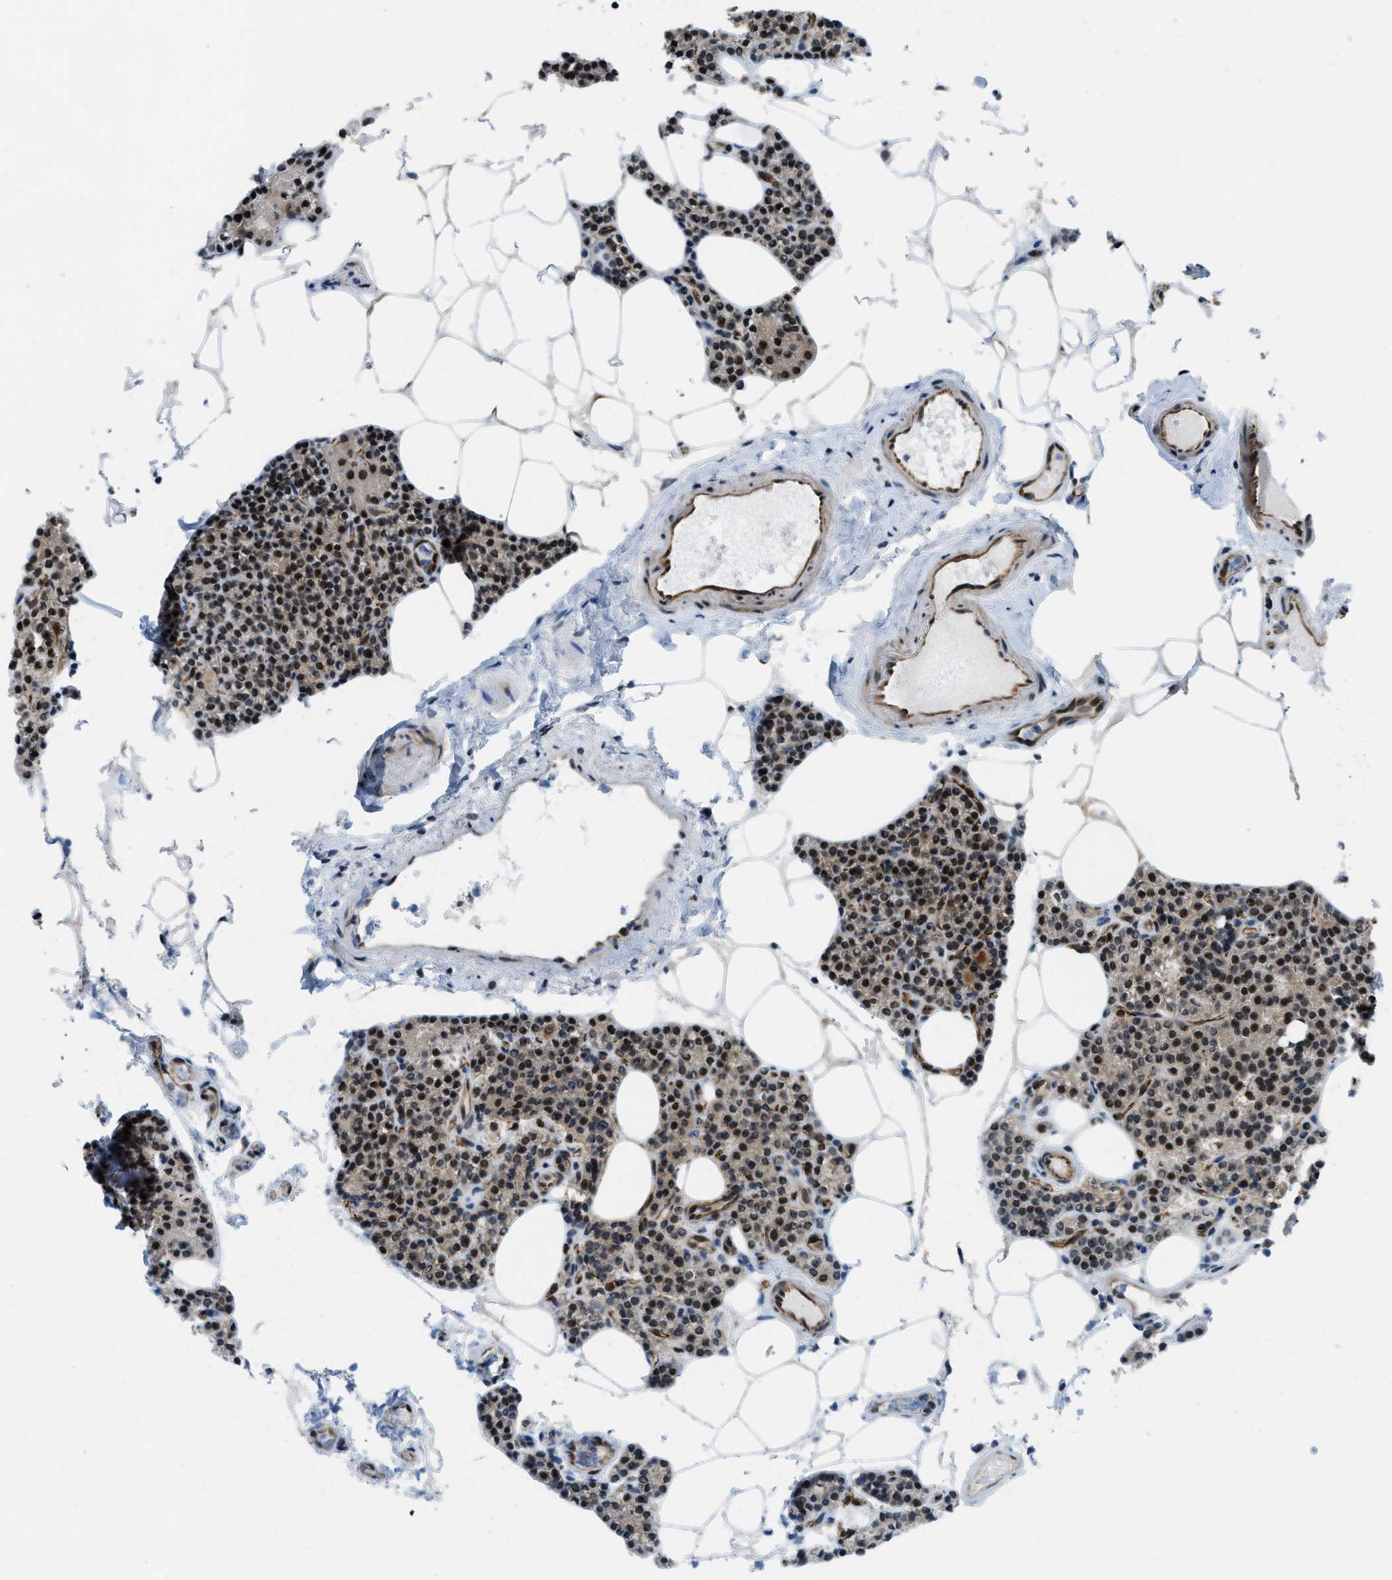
{"staining": {"intensity": "strong", "quantity": "25%-75%", "location": "nuclear"}, "tissue": "parathyroid gland", "cell_type": "Glandular cells", "image_type": "normal", "snomed": [{"axis": "morphology", "description": "Normal tissue, NOS"}, {"axis": "morphology", "description": "Adenoma, NOS"}, {"axis": "topography", "description": "Parathyroid gland"}], "caption": "Protein analysis of normal parathyroid gland displays strong nuclear positivity in about 25%-75% of glandular cells. (Brightfield microscopy of DAB IHC at high magnification).", "gene": "E2F1", "patient": {"sex": "female", "age": 70}}